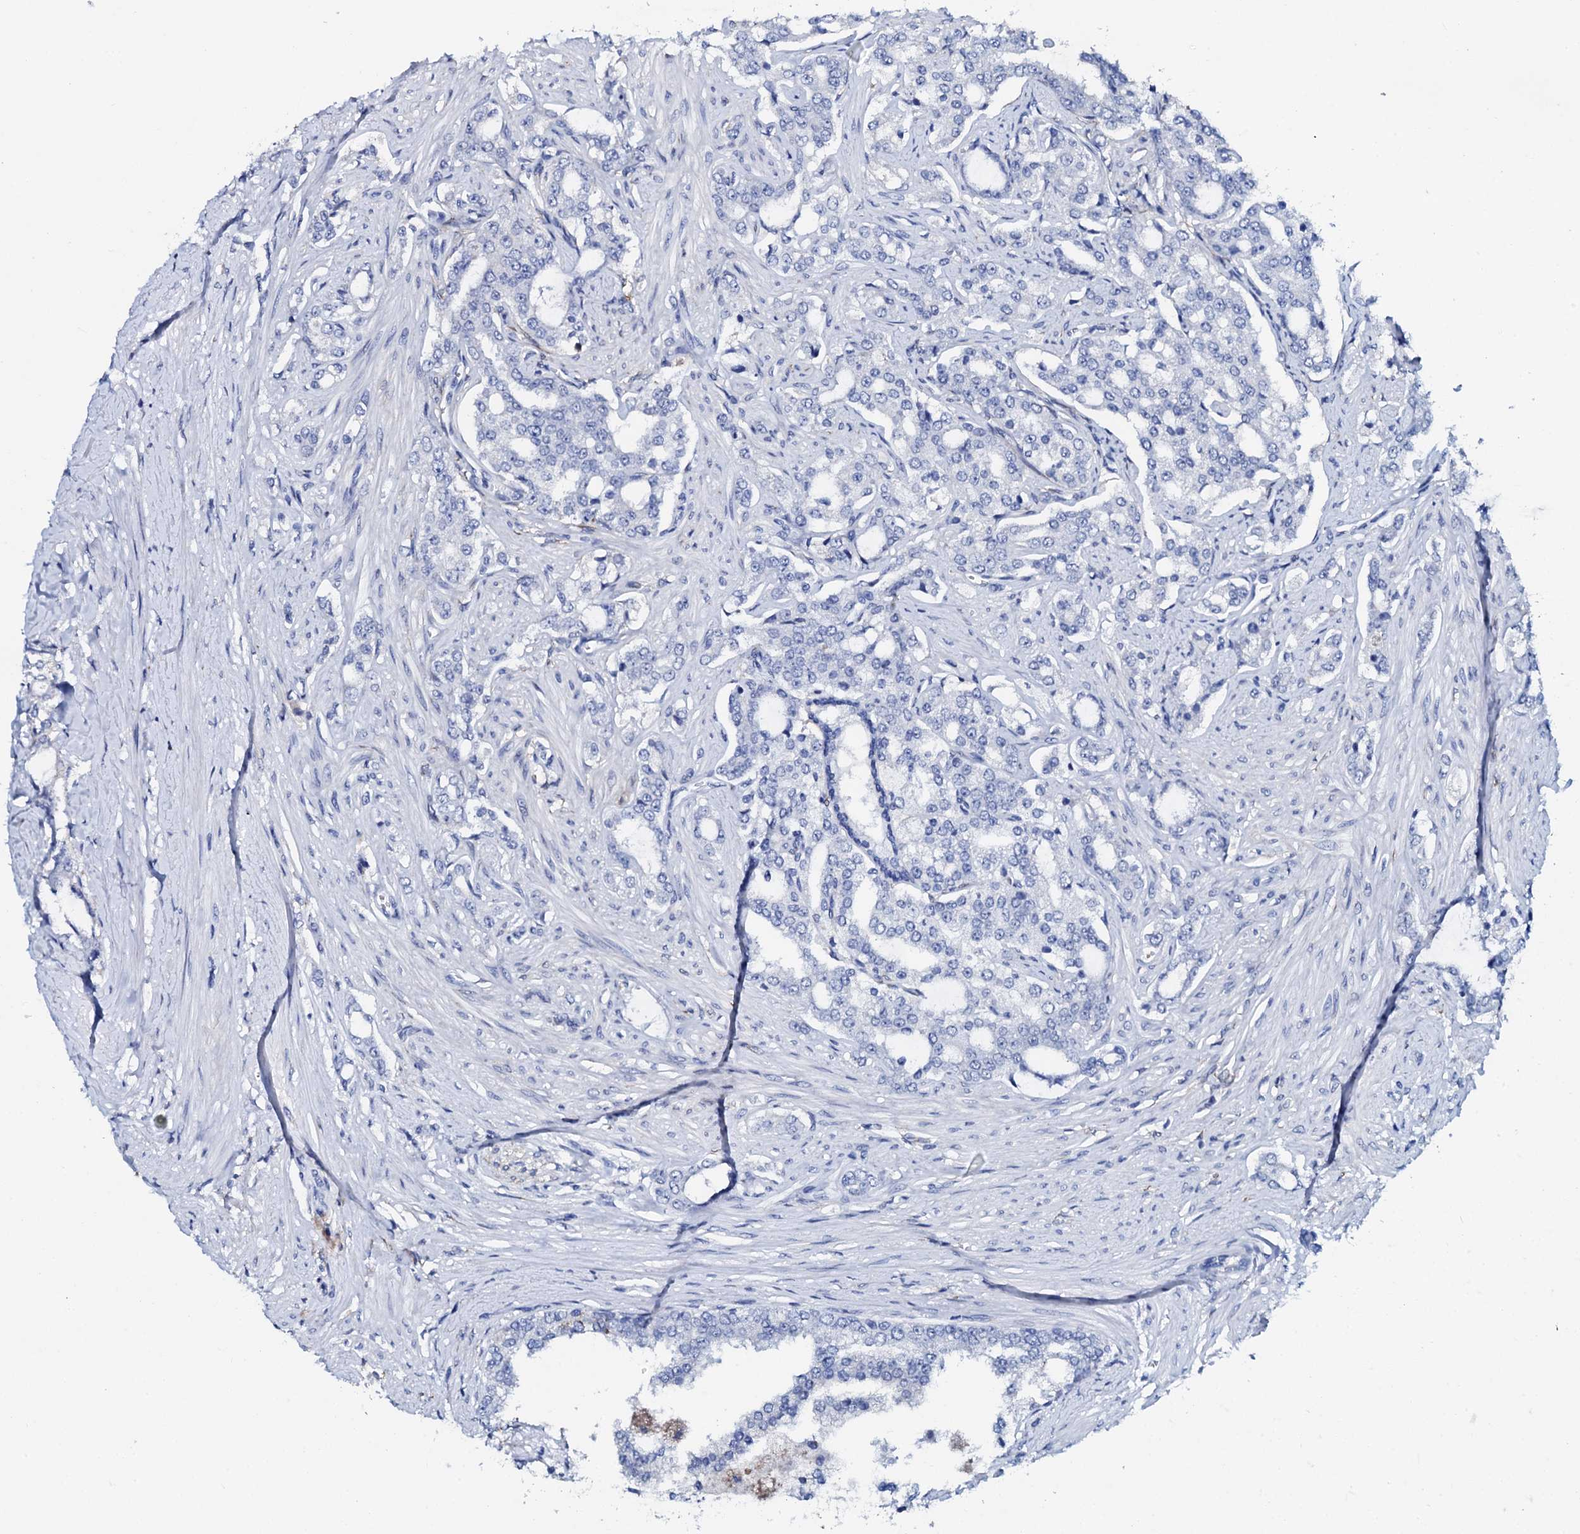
{"staining": {"intensity": "negative", "quantity": "none", "location": "none"}, "tissue": "prostate cancer", "cell_type": "Tumor cells", "image_type": "cancer", "snomed": [{"axis": "morphology", "description": "Adenocarcinoma, High grade"}, {"axis": "topography", "description": "Prostate"}], "caption": "Histopathology image shows no significant protein staining in tumor cells of adenocarcinoma (high-grade) (prostate).", "gene": "AMER2", "patient": {"sex": "male", "age": 64}}